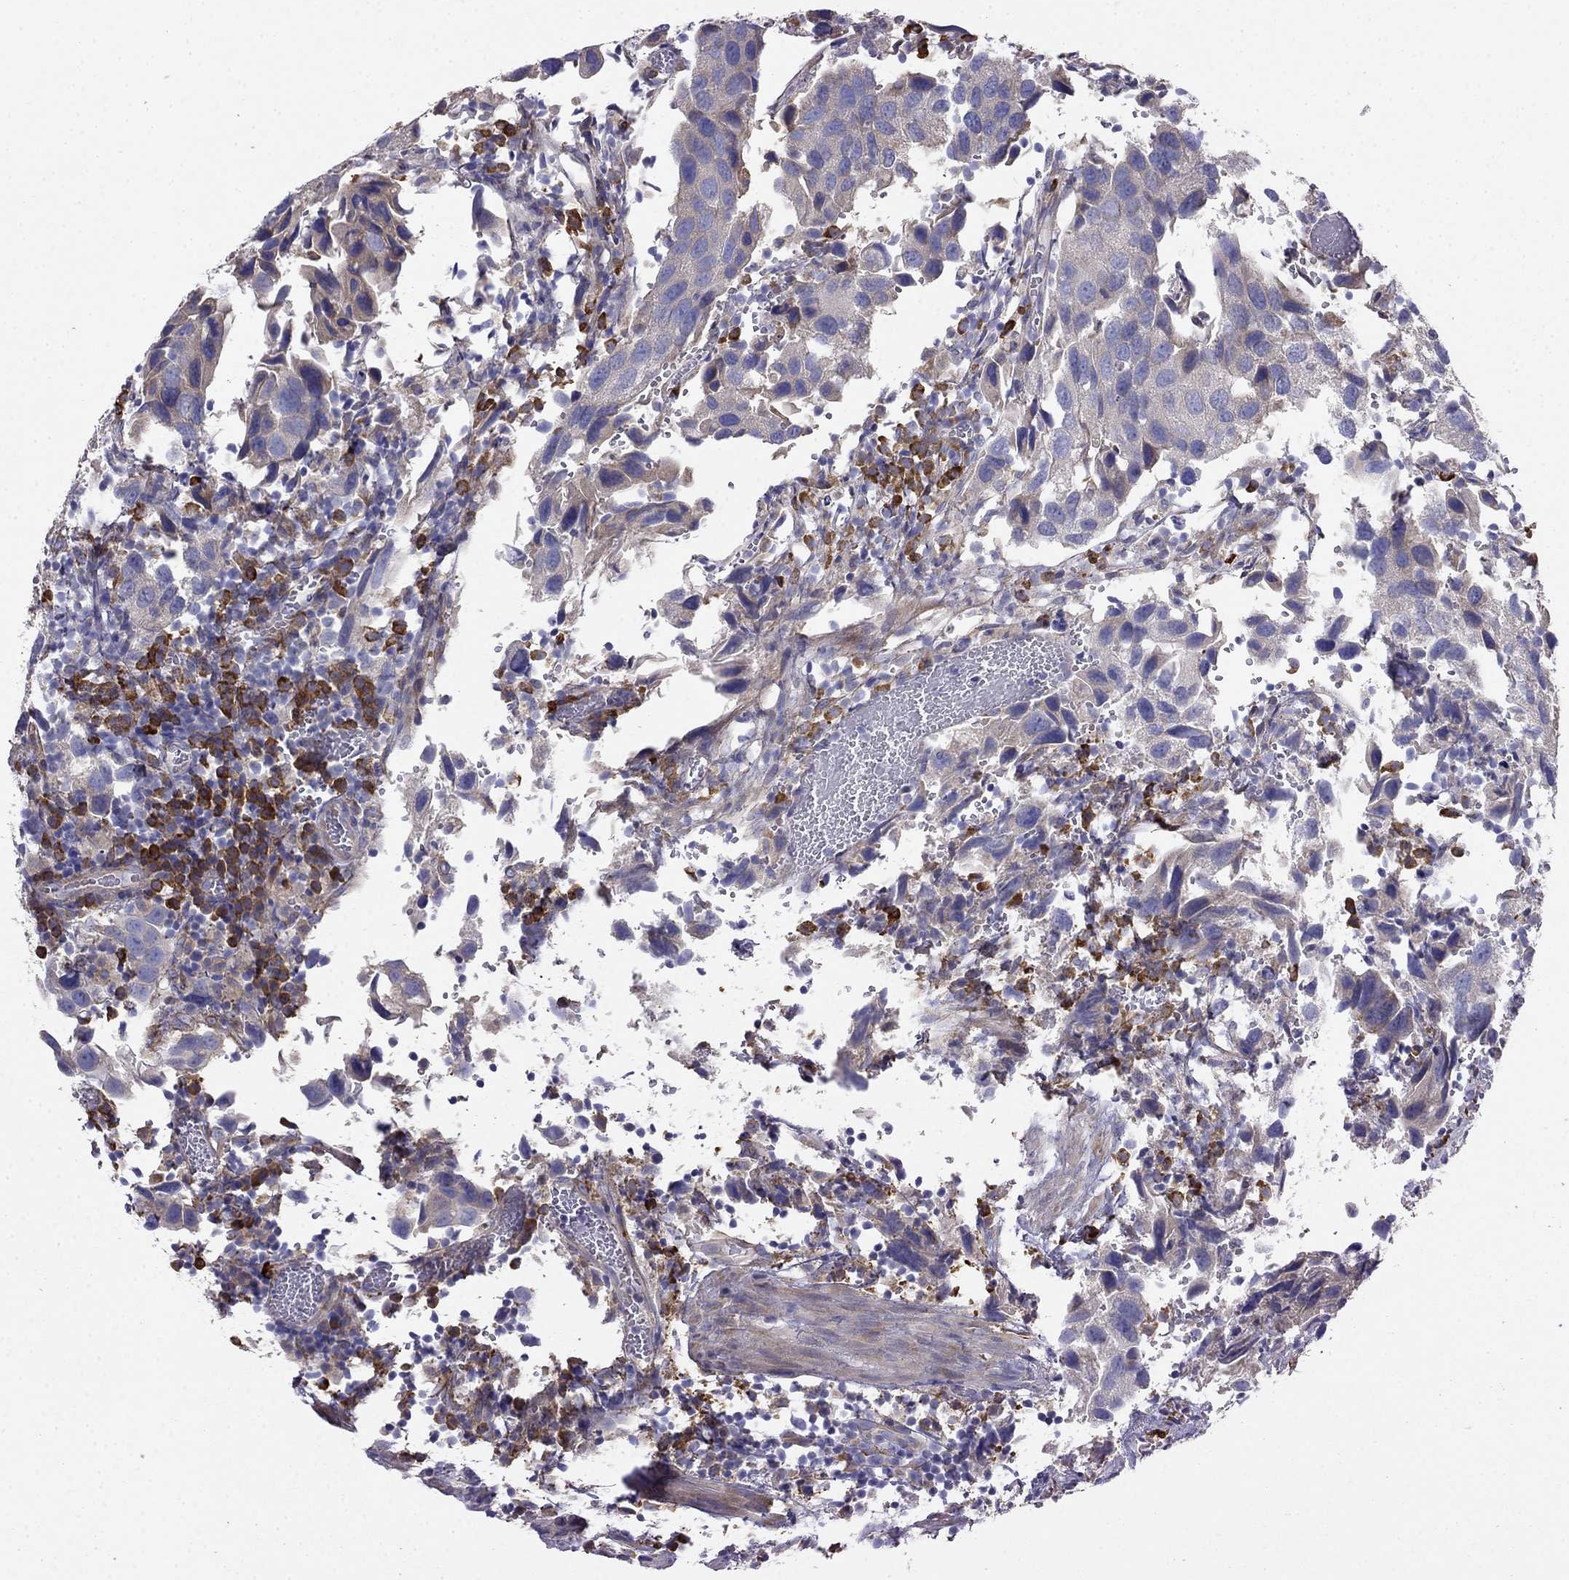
{"staining": {"intensity": "negative", "quantity": "none", "location": "none"}, "tissue": "urothelial cancer", "cell_type": "Tumor cells", "image_type": "cancer", "snomed": [{"axis": "morphology", "description": "Urothelial carcinoma, High grade"}, {"axis": "topography", "description": "Urinary bladder"}], "caption": "Histopathology image shows no protein expression in tumor cells of urothelial cancer tissue.", "gene": "LONRF2", "patient": {"sex": "male", "age": 79}}